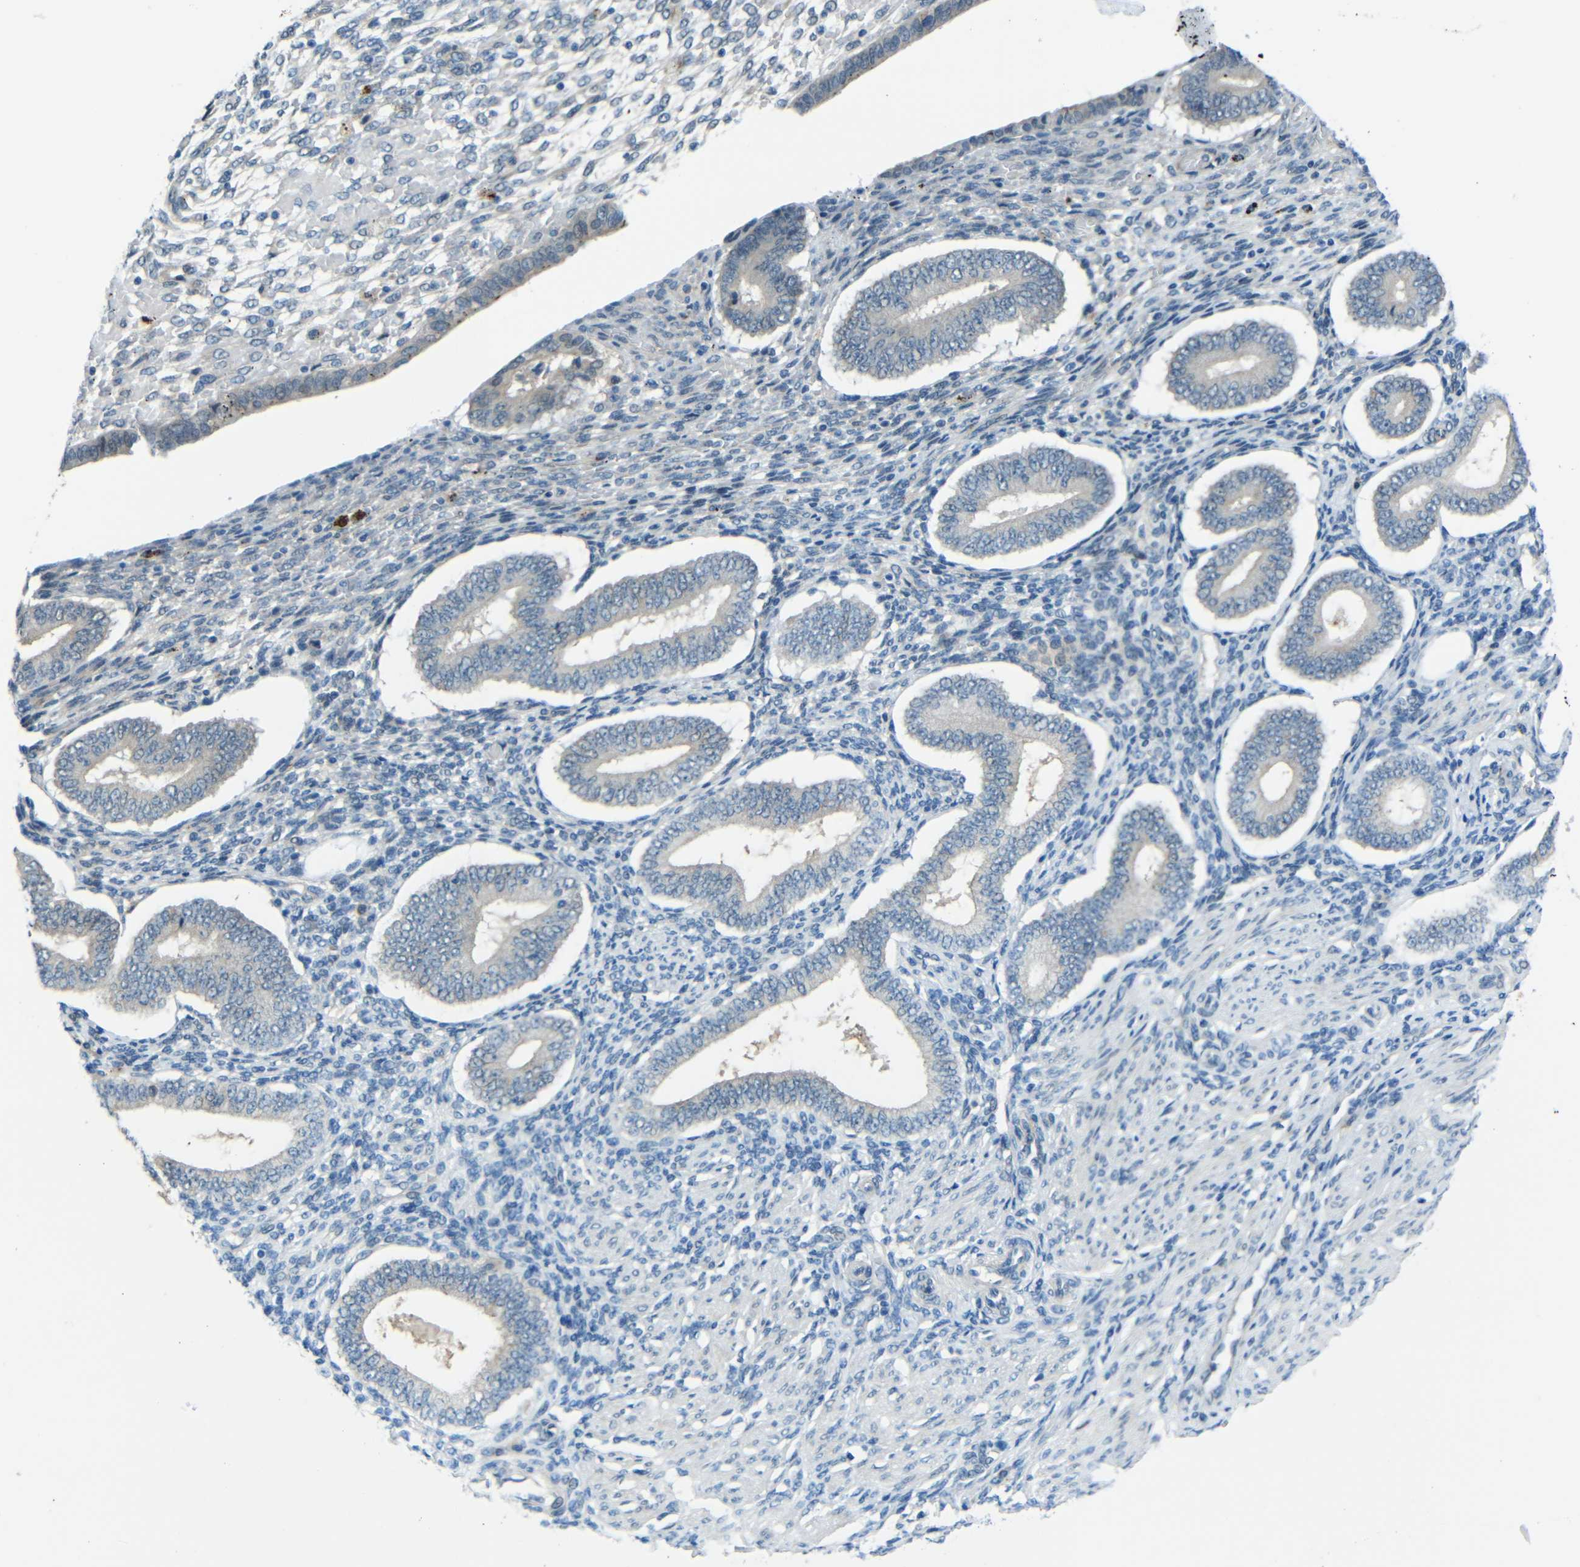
{"staining": {"intensity": "negative", "quantity": "none", "location": "none"}, "tissue": "endometrium", "cell_type": "Cells in endometrial stroma", "image_type": "normal", "snomed": [{"axis": "morphology", "description": "Normal tissue, NOS"}, {"axis": "topography", "description": "Endometrium"}], "caption": "This is a micrograph of IHC staining of unremarkable endometrium, which shows no positivity in cells in endometrial stroma.", "gene": "ANKRD22", "patient": {"sex": "female", "age": 42}}